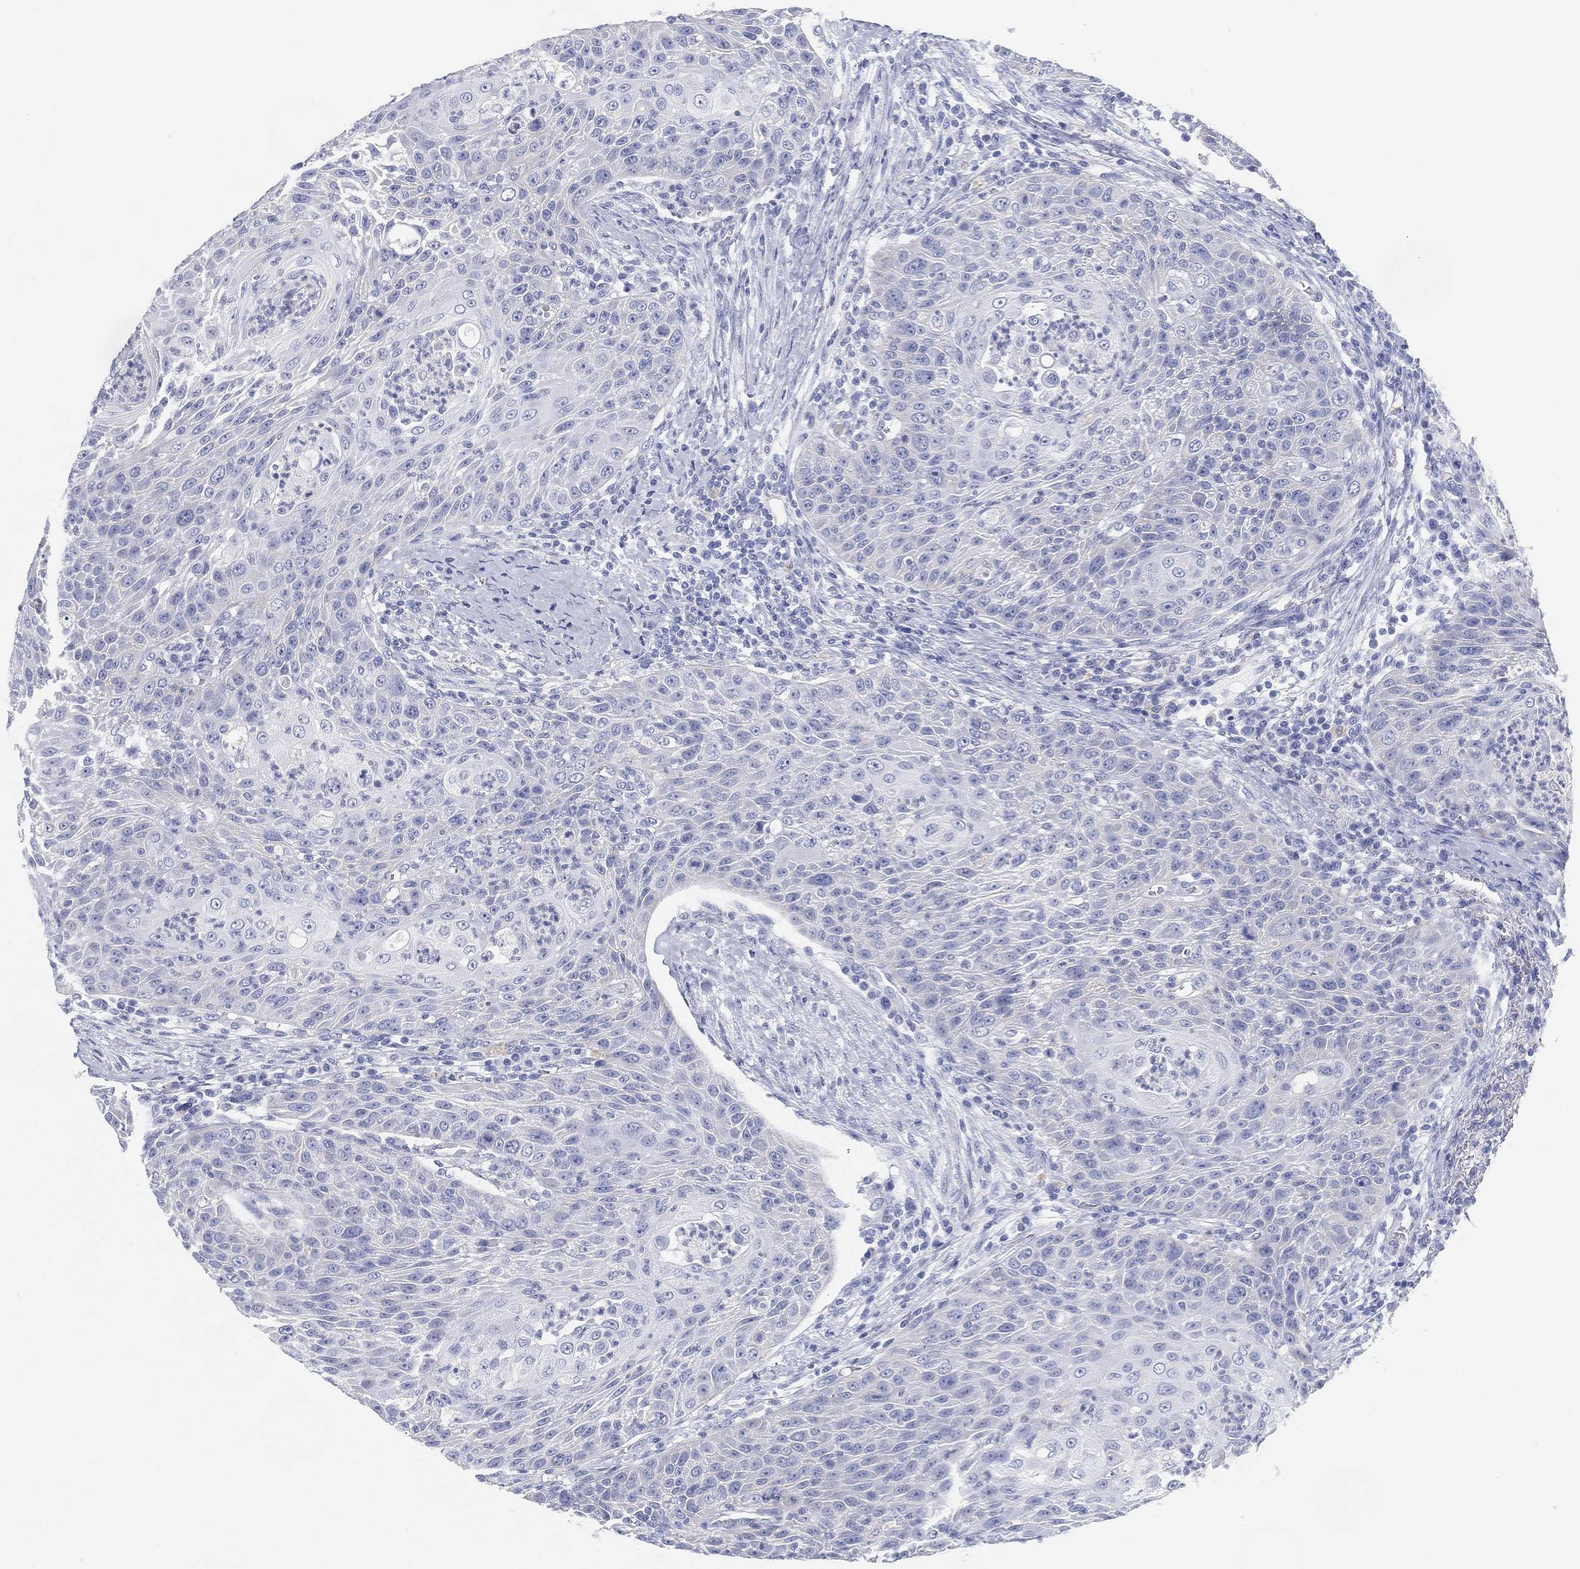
{"staining": {"intensity": "negative", "quantity": "none", "location": "none"}, "tissue": "head and neck cancer", "cell_type": "Tumor cells", "image_type": "cancer", "snomed": [{"axis": "morphology", "description": "Squamous cell carcinoma, NOS"}, {"axis": "topography", "description": "Head-Neck"}], "caption": "IHC of human head and neck squamous cell carcinoma demonstrates no expression in tumor cells. (DAB (3,3'-diaminobenzidine) immunohistochemistry (IHC) visualized using brightfield microscopy, high magnification).", "gene": "GPR61", "patient": {"sex": "male", "age": 69}}